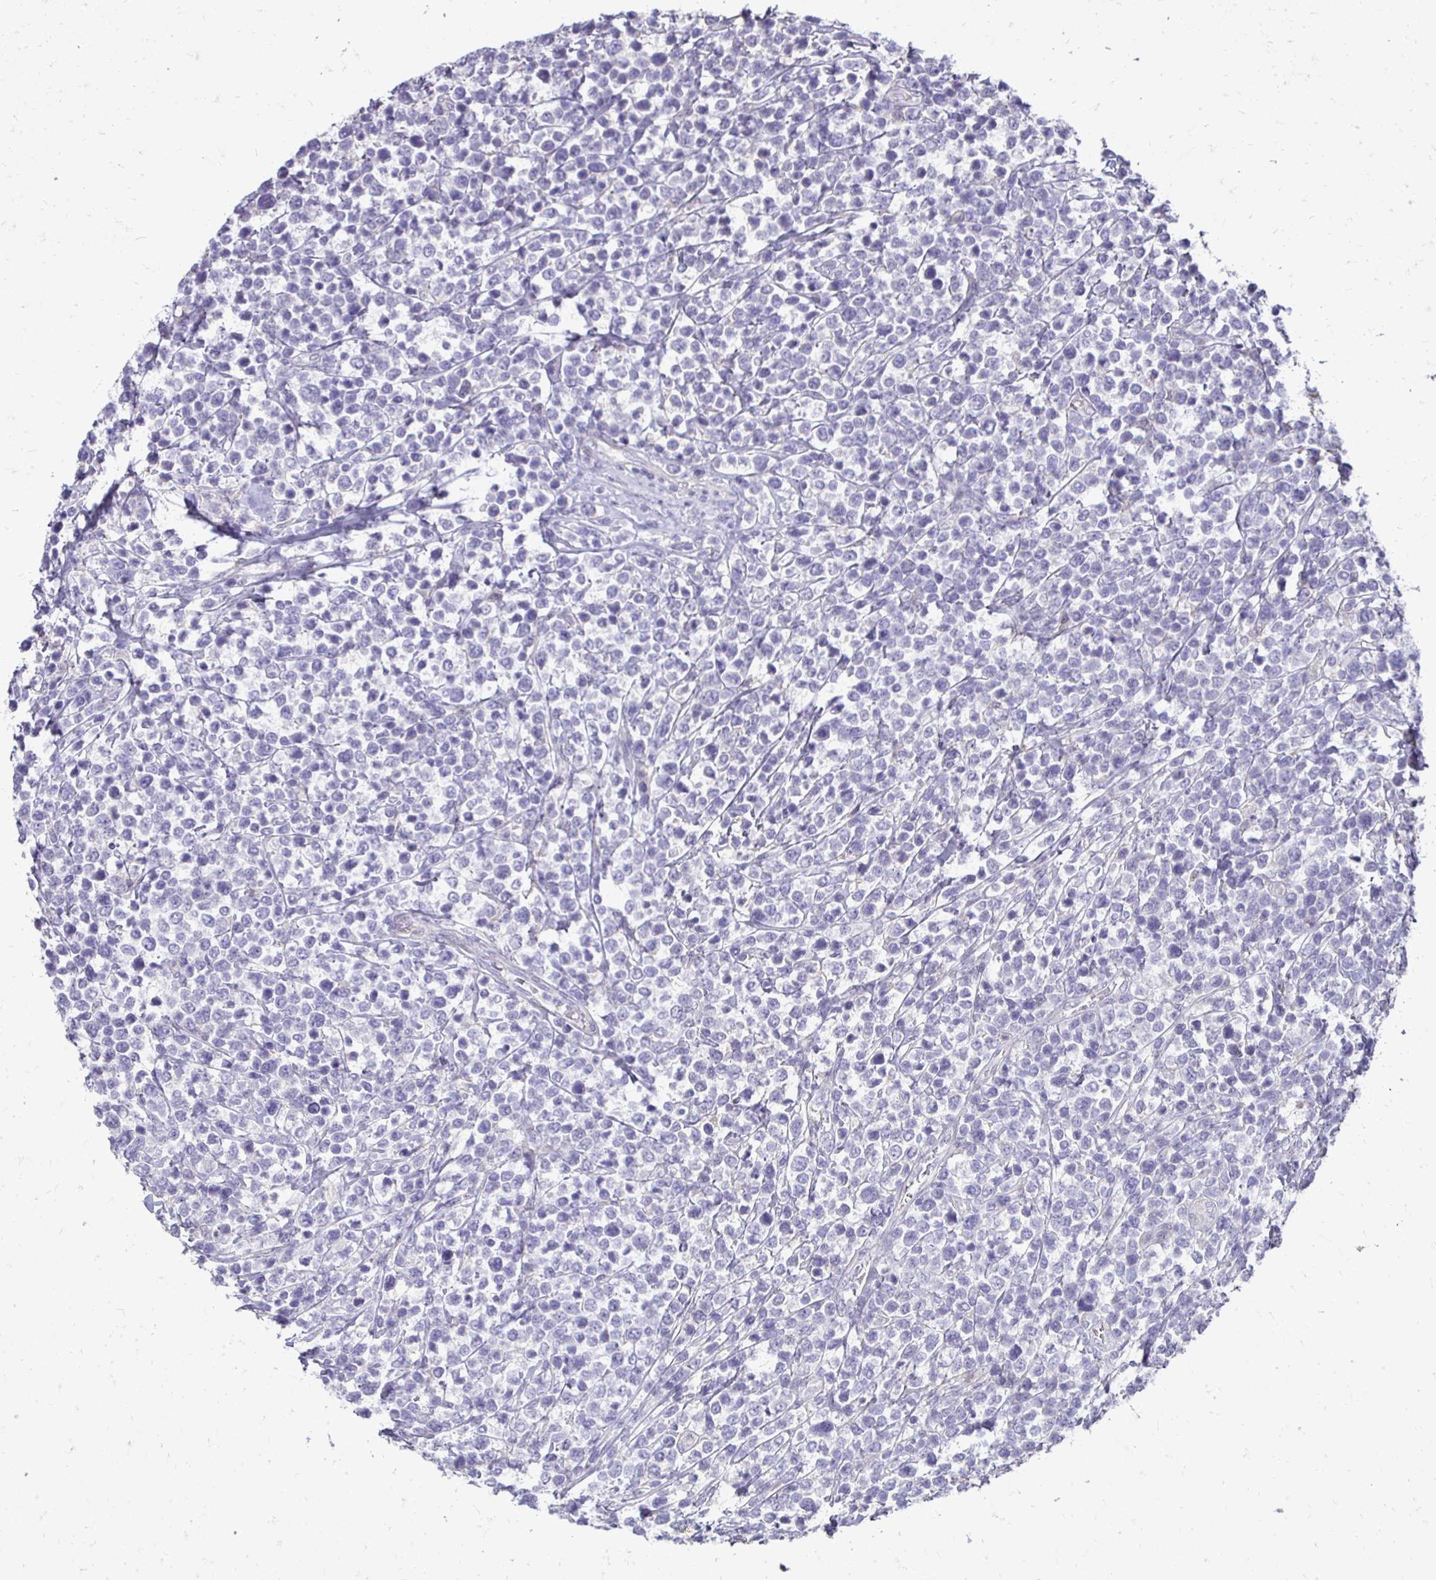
{"staining": {"intensity": "negative", "quantity": "none", "location": "none"}, "tissue": "lymphoma", "cell_type": "Tumor cells", "image_type": "cancer", "snomed": [{"axis": "morphology", "description": "Malignant lymphoma, non-Hodgkin's type, High grade"}, {"axis": "topography", "description": "Soft tissue"}], "caption": "Immunohistochemistry (IHC) of lymphoma exhibits no expression in tumor cells.", "gene": "GAS2", "patient": {"sex": "female", "age": 56}}